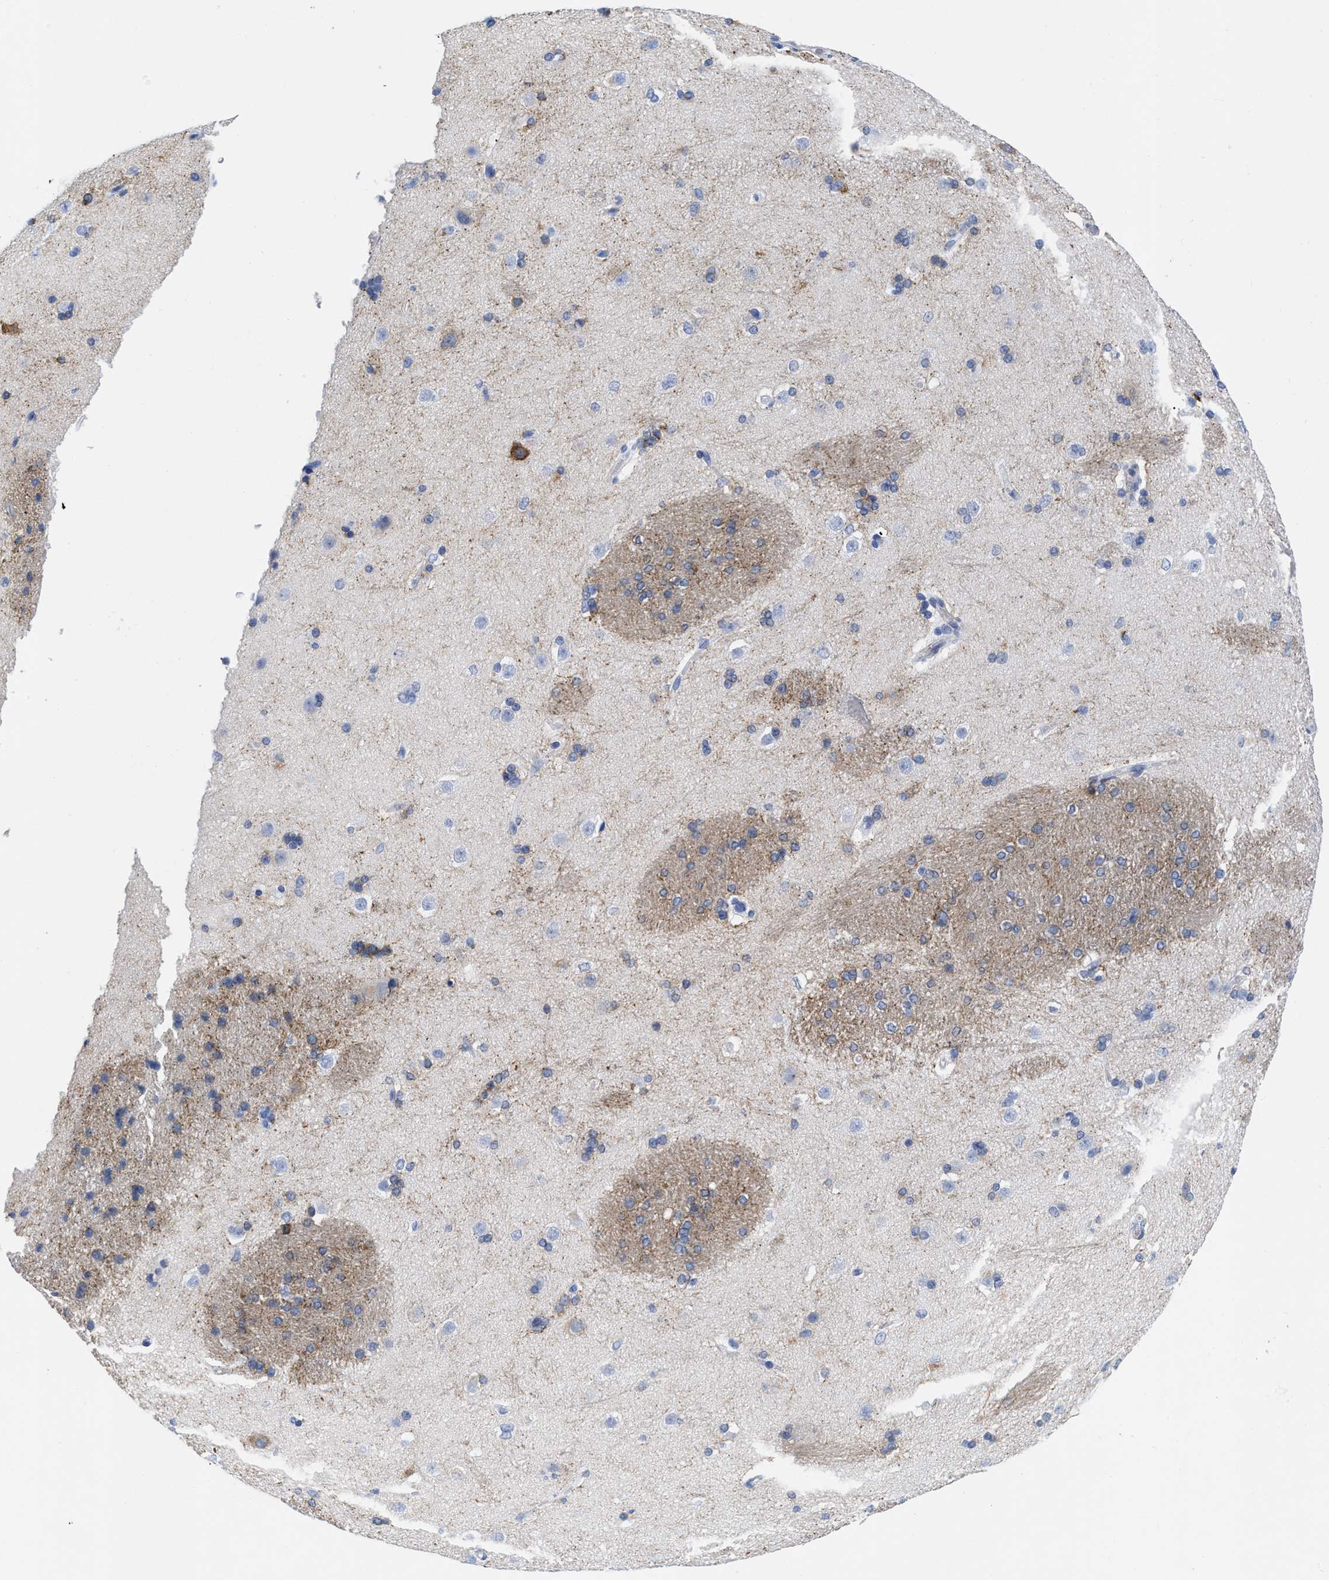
{"staining": {"intensity": "negative", "quantity": "none", "location": "none"}, "tissue": "caudate", "cell_type": "Glial cells", "image_type": "normal", "snomed": [{"axis": "morphology", "description": "Normal tissue, NOS"}, {"axis": "topography", "description": "Lateral ventricle wall"}], "caption": "Immunohistochemistry (IHC) histopathology image of unremarkable caudate: caudate stained with DAB displays no significant protein positivity in glial cells.", "gene": "DUSP26", "patient": {"sex": "female", "age": 19}}